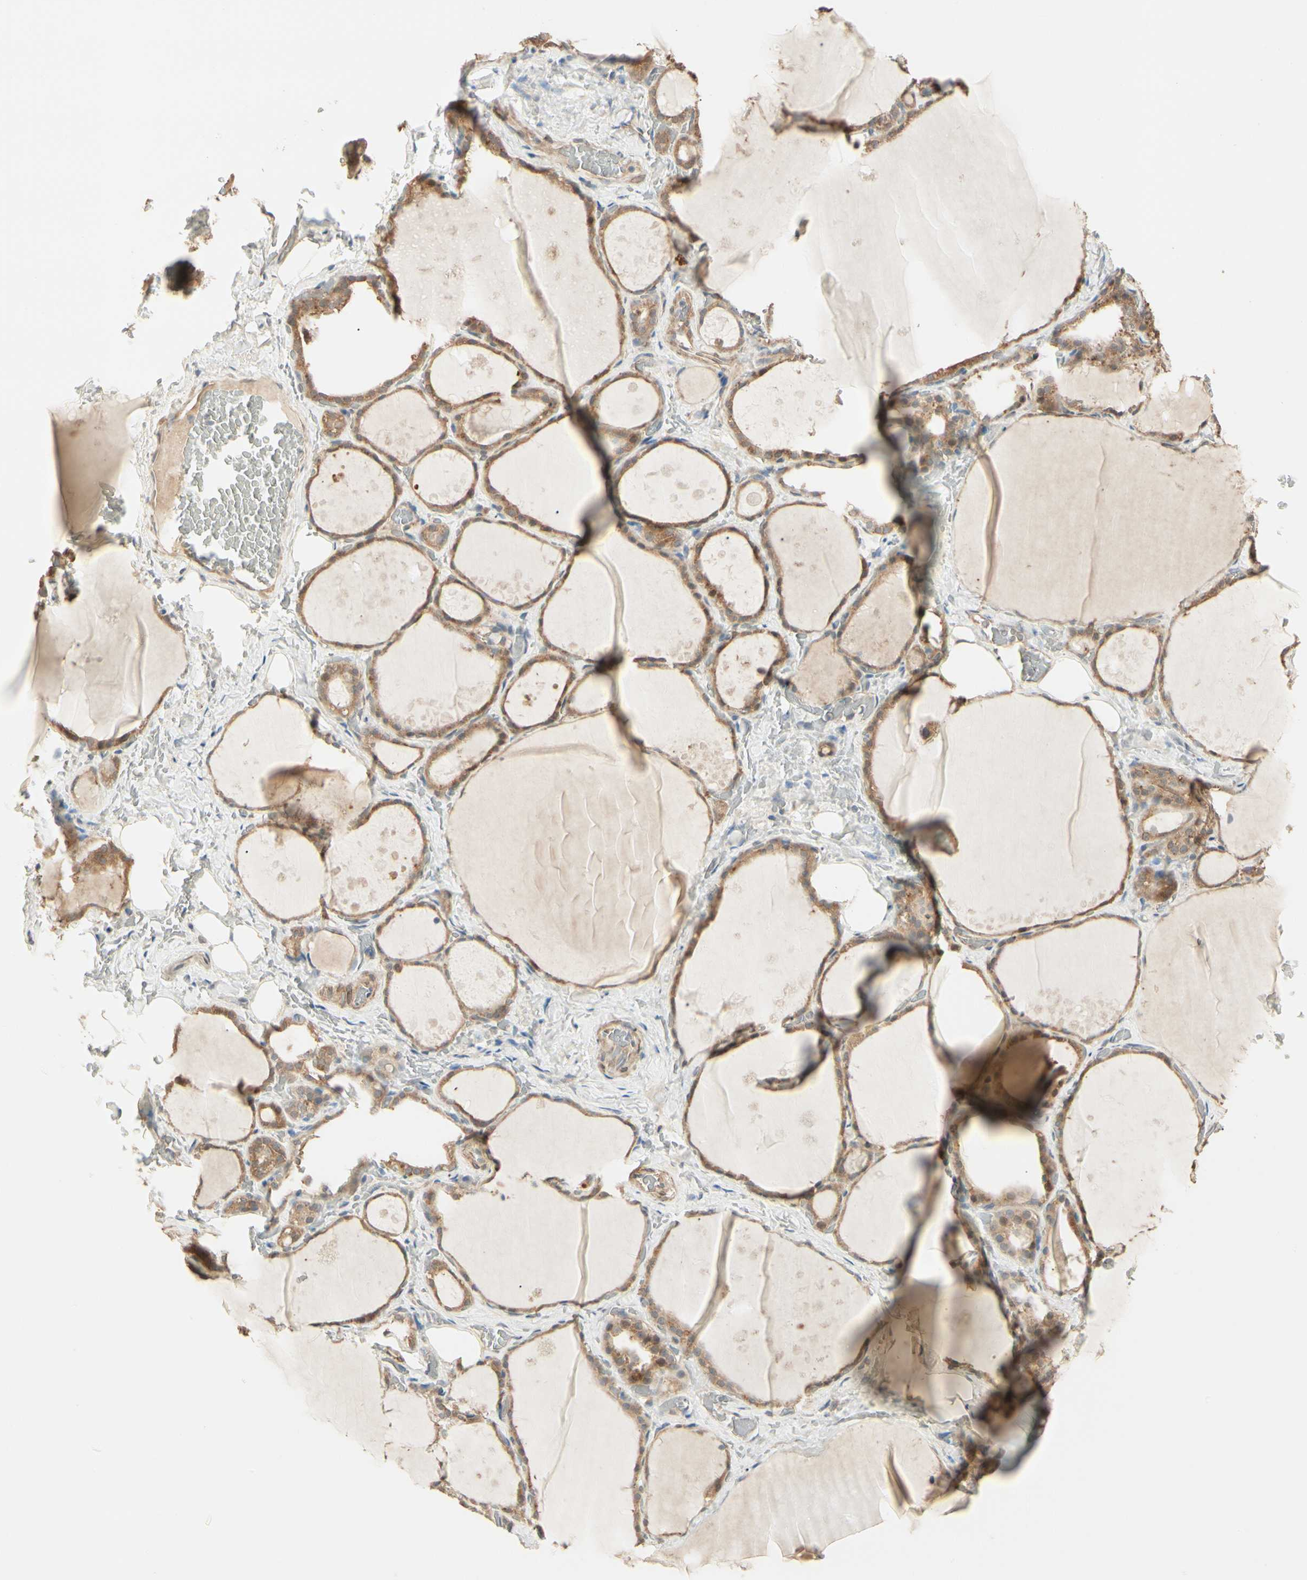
{"staining": {"intensity": "moderate", "quantity": ">75%", "location": "cytoplasmic/membranous"}, "tissue": "thyroid gland", "cell_type": "Glandular cells", "image_type": "normal", "snomed": [{"axis": "morphology", "description": "Normal tissue, NOS"}, {"axis": "topography", "description": "Thyroid gland"}], "caption": "The immunohistochemical stain labels moderate cytoplasmic/membranous expression in glandular cells of unremarkable thyroid gland. Immunohistochemistry stains the protein of interest in brown and the nuclei are stained blue.", "gene": "IRAG1", "patient": {"sex": "male", "age": 61}}